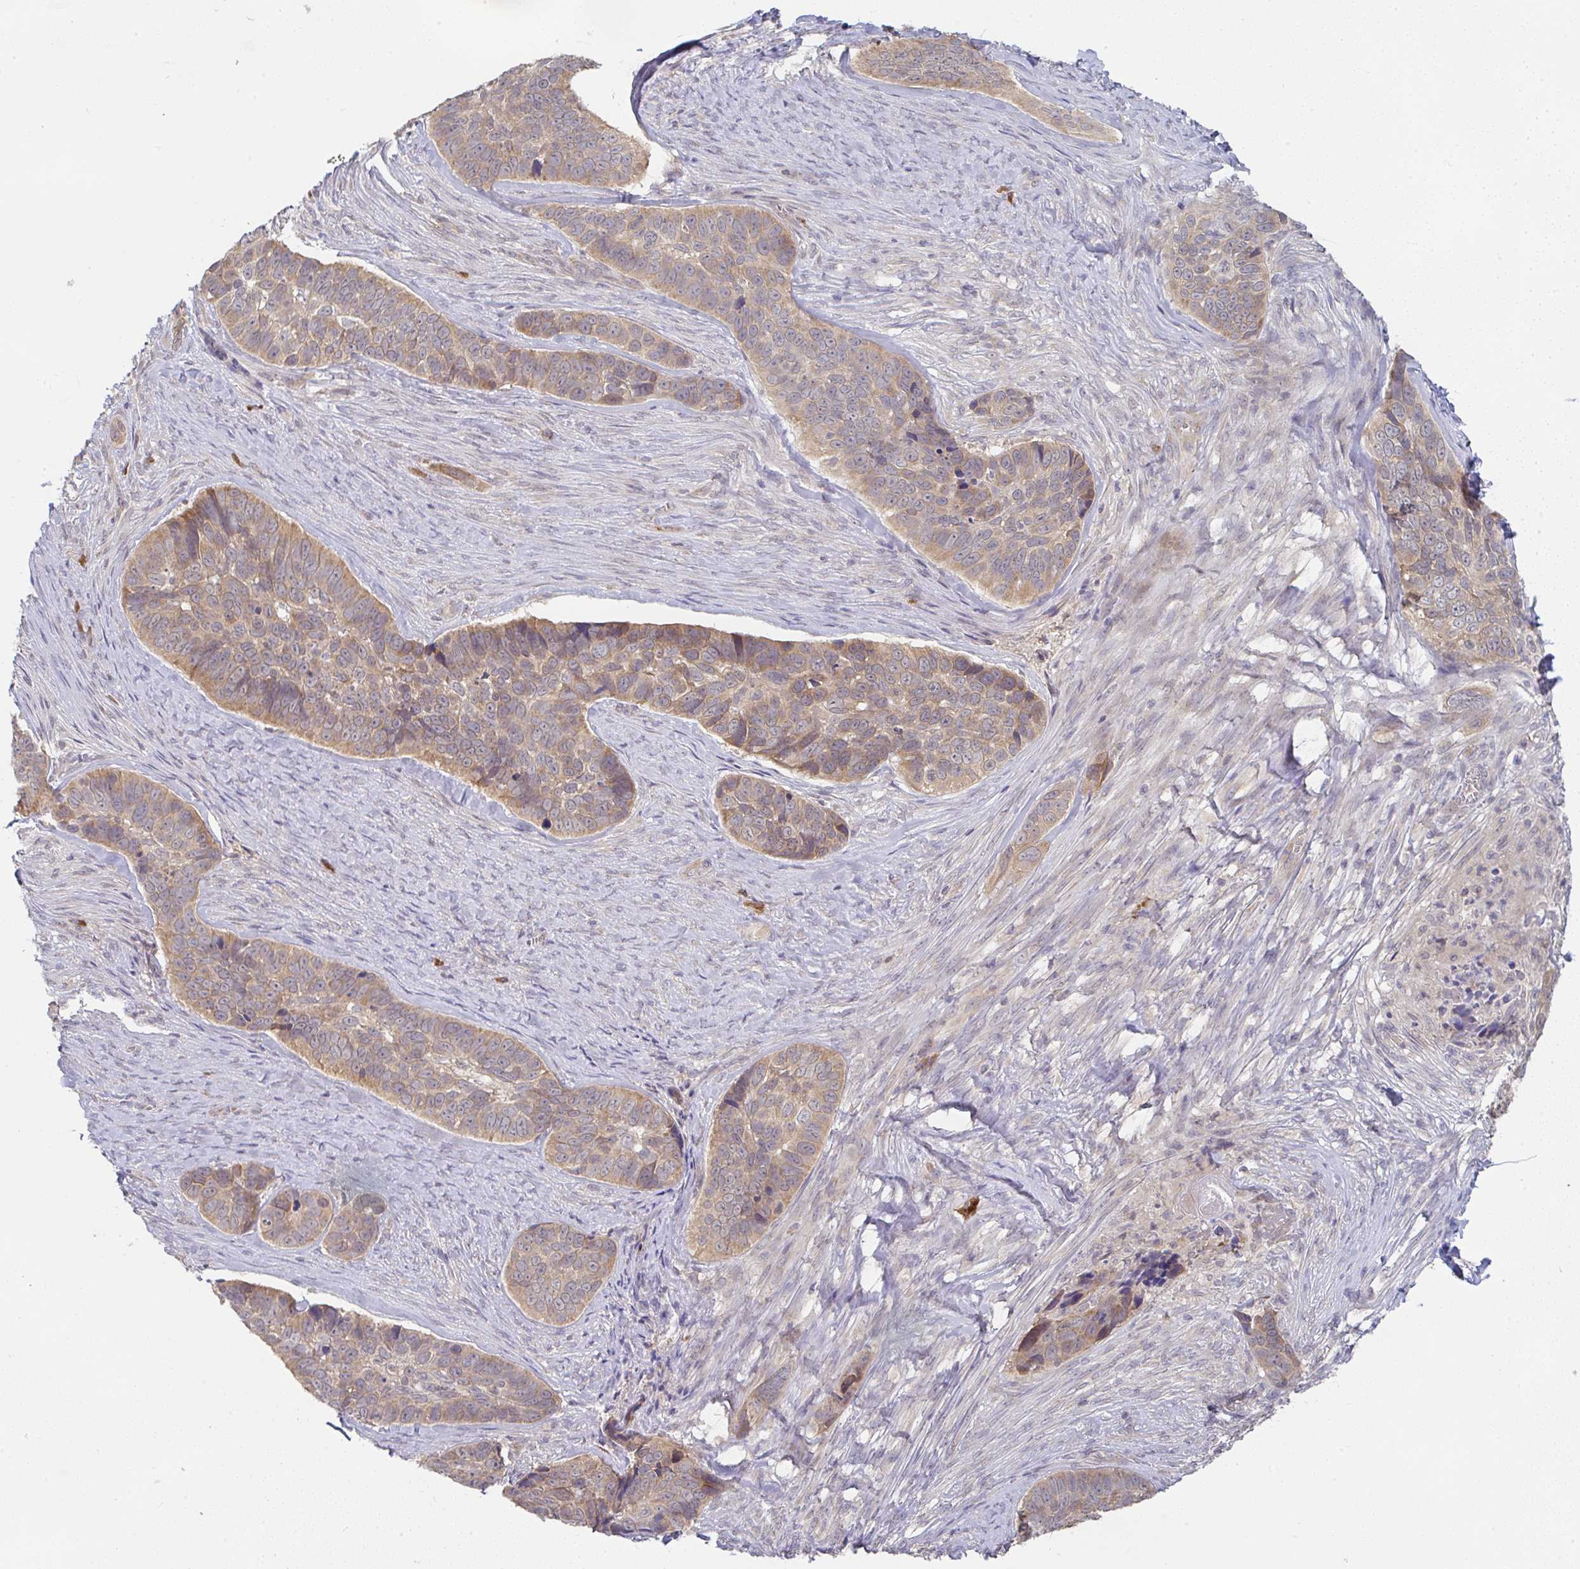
{"staining": {"intensity": "moderate", "quantity": ">75%", "location": "cytoplasmic/membranous"}, "tissue": "skin cancer", "cell_type": "Tumor cells", "image_type": "cancer", "snomed": [{"axis": "morphology", "description": "Basal cell carcinoma"}, {"axis": "topography", "description": "Skin"}], "caption": "Immunohistochemical staining of human skin basal cell carcinoma shows medium levels of moderate cytoplasmic/membranous positivity in about >75% of tumor cells.", "gene": "DERL2", "patient": {"sex": "female", "age": 82}}